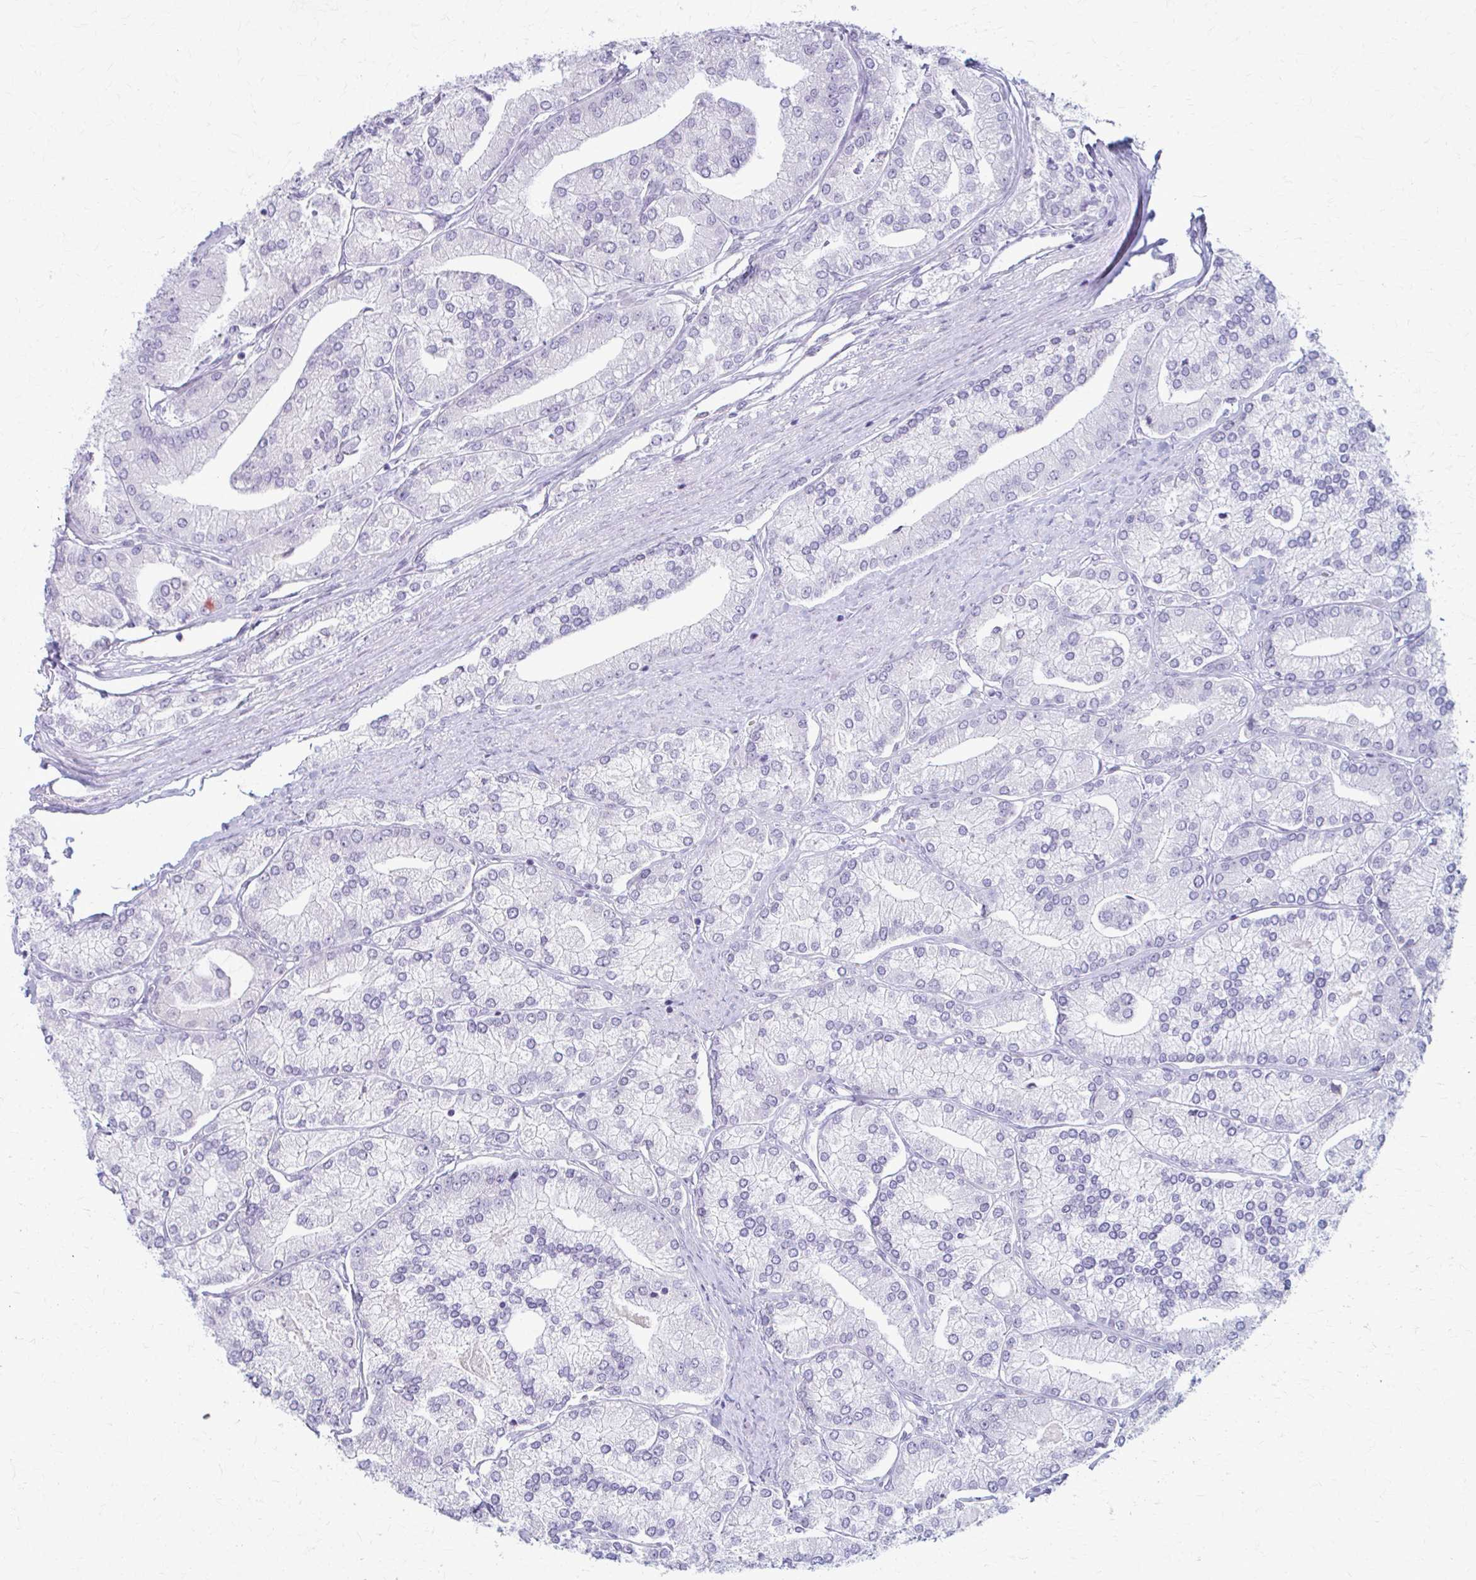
{"staining": {"intensity": "negative", "quantity": "none", "location": "none"}, "tissue": "prostate cancer", "cell_type": "Tumor cells", "image_type": "cancer", "snomed": [{"axis": "morphology", "description": "Adenocarcinoma, High grade"}, {"axis": "topography", "description": "Prostate"}], "caption": "DAB (3,3'-diaminobenzidine) immunohistochemical staining of prostate cancer reveals no significant staining in tumor cells. (DAB immunohistochemistry (IHC), high magnification).", "gene": "LDLRAP1", "patient": {"sex": "male", "age": 61}}